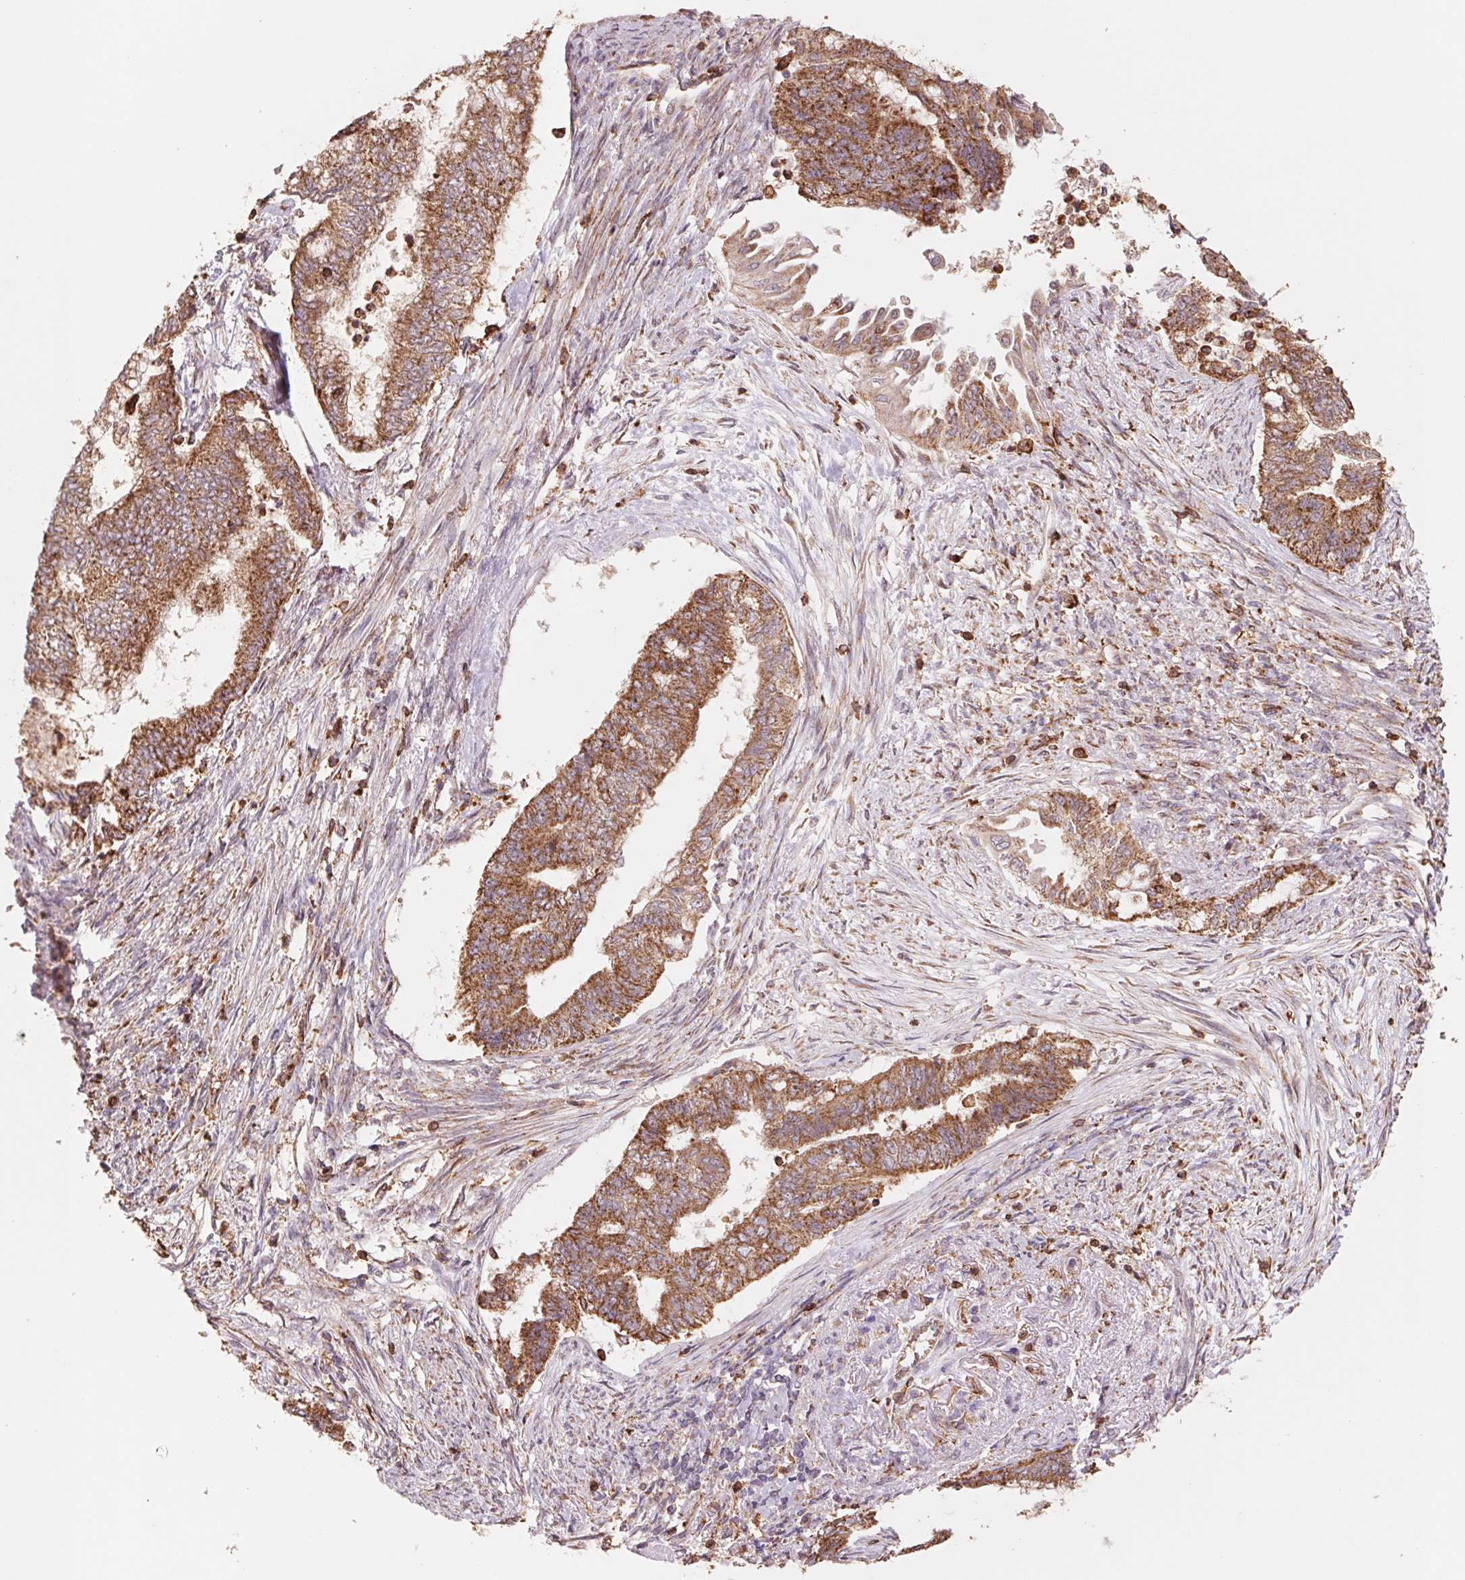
{"staining": {"intensity": "strong", "quantity": ">75%", "location": "cytoplasmic/membranous"}, "tissue": "endometrial cancer", "cell_type": "Tumor cells", "image_type": "cancer", "snomed": [{"axis": "morphology", "description": "Adenocarcinoma, NOS"}, {"axis": "topography", "description": "Endometrium"}], "caption": "Human endometrial cancer stained for a protein (brown) exhibits strong cytoplasmic/membranous positive staining in about >75% of tumor cells.", "gene": "URM1", "patient": {"sex": "female", "age": 65}}